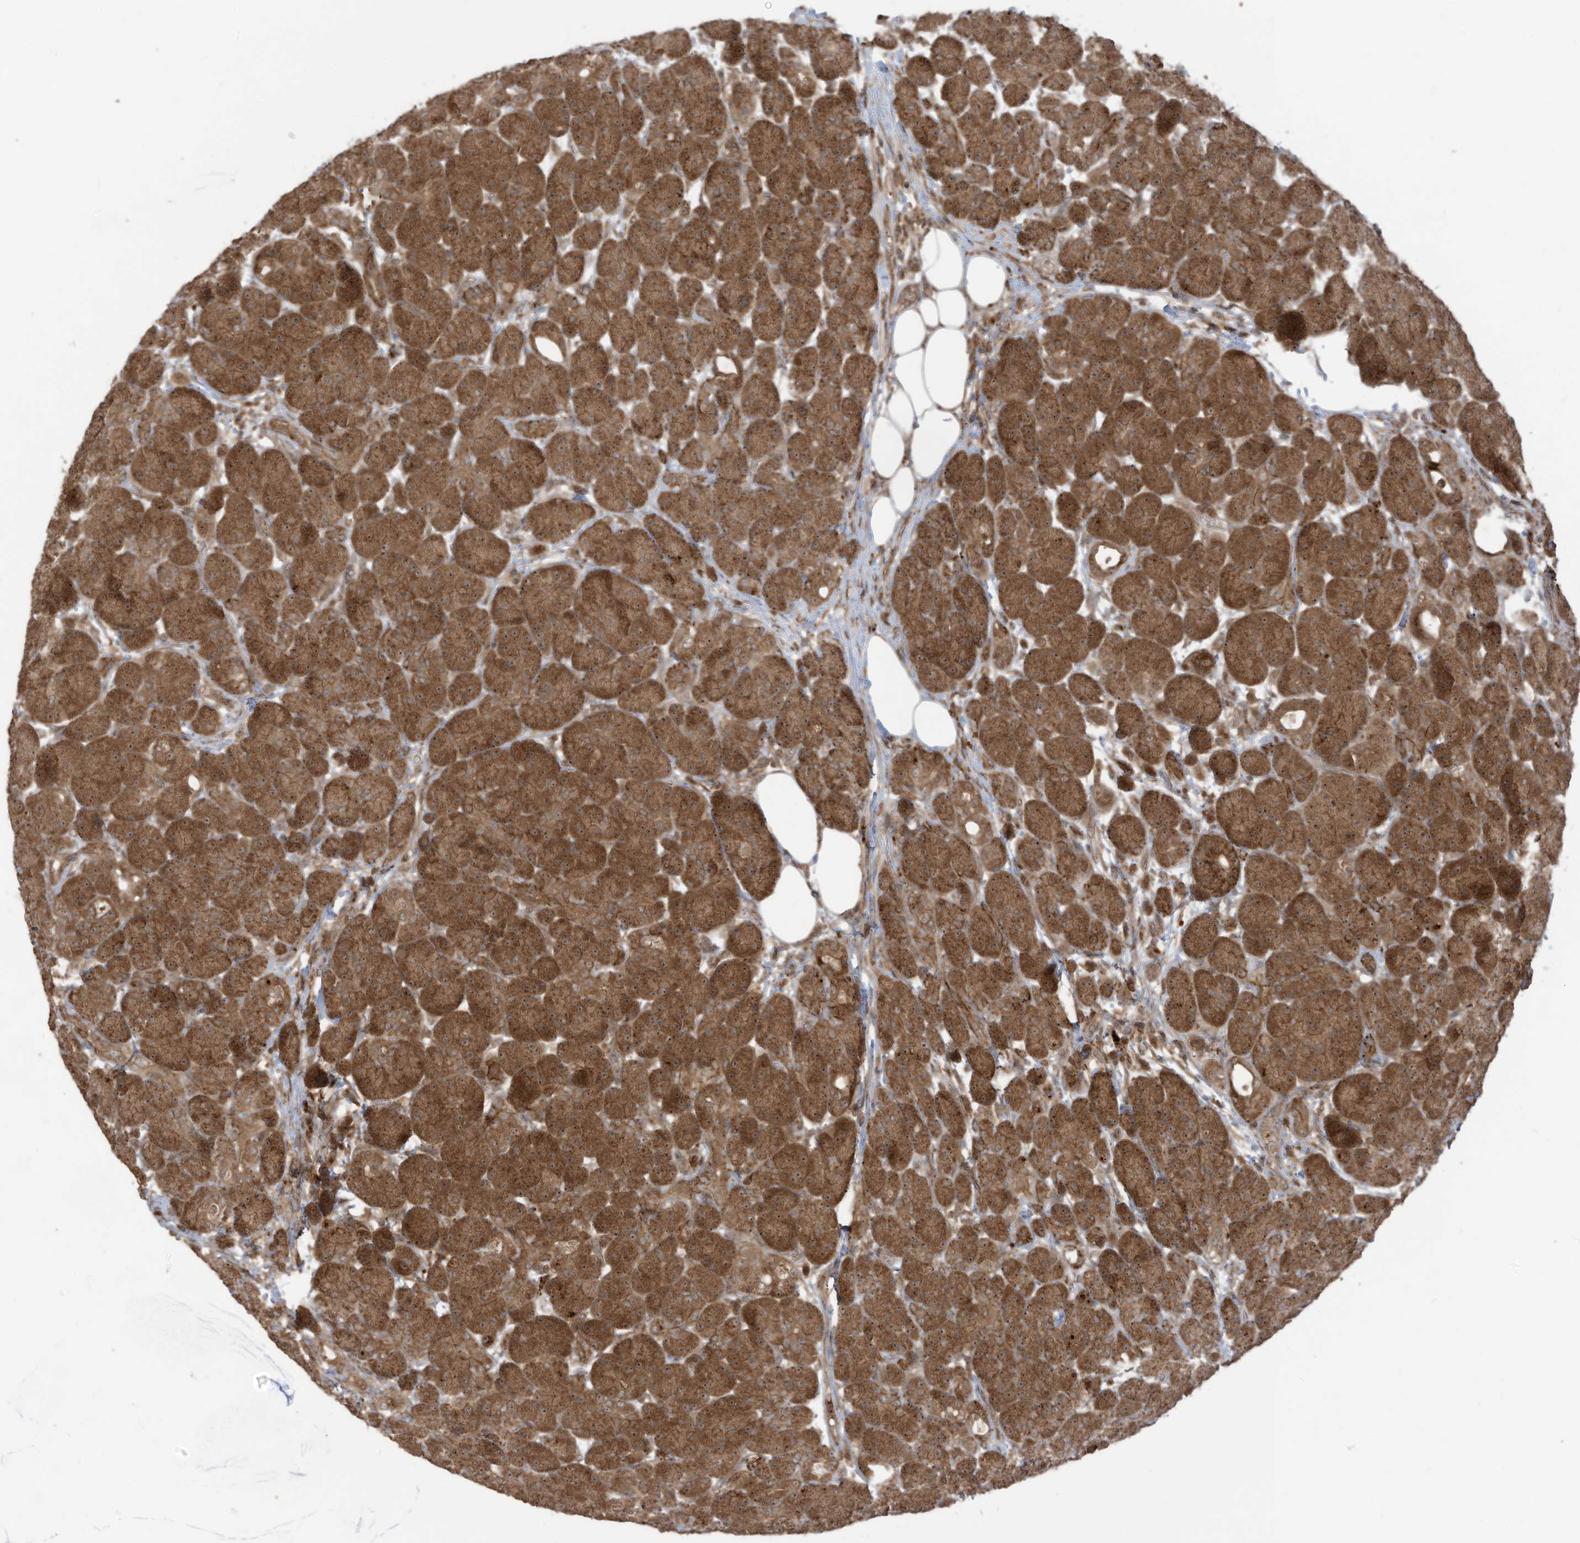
{"staining": {"intensity": "strong", "quantity": ">75%", "location": "cytoplasmic/membranous,nuclear"}, "tissue": "pancreas", "cell_type": "Exocrine glandular cells", "image_type": "normal", "snomed": [{"axis": "morphology", "description": "Normal tissue, NOS"}, {"axis": "topography", "description": "Pancreas"}], "caption": "Benign pancreas exhibits strong cytoplasmic/membranous,nuclear positivity in about >75% of exocrine glandular cells, visualized by immunohistochemistry.", "gene": "CARF", "patient": {"sex": "male", "age": 63}}